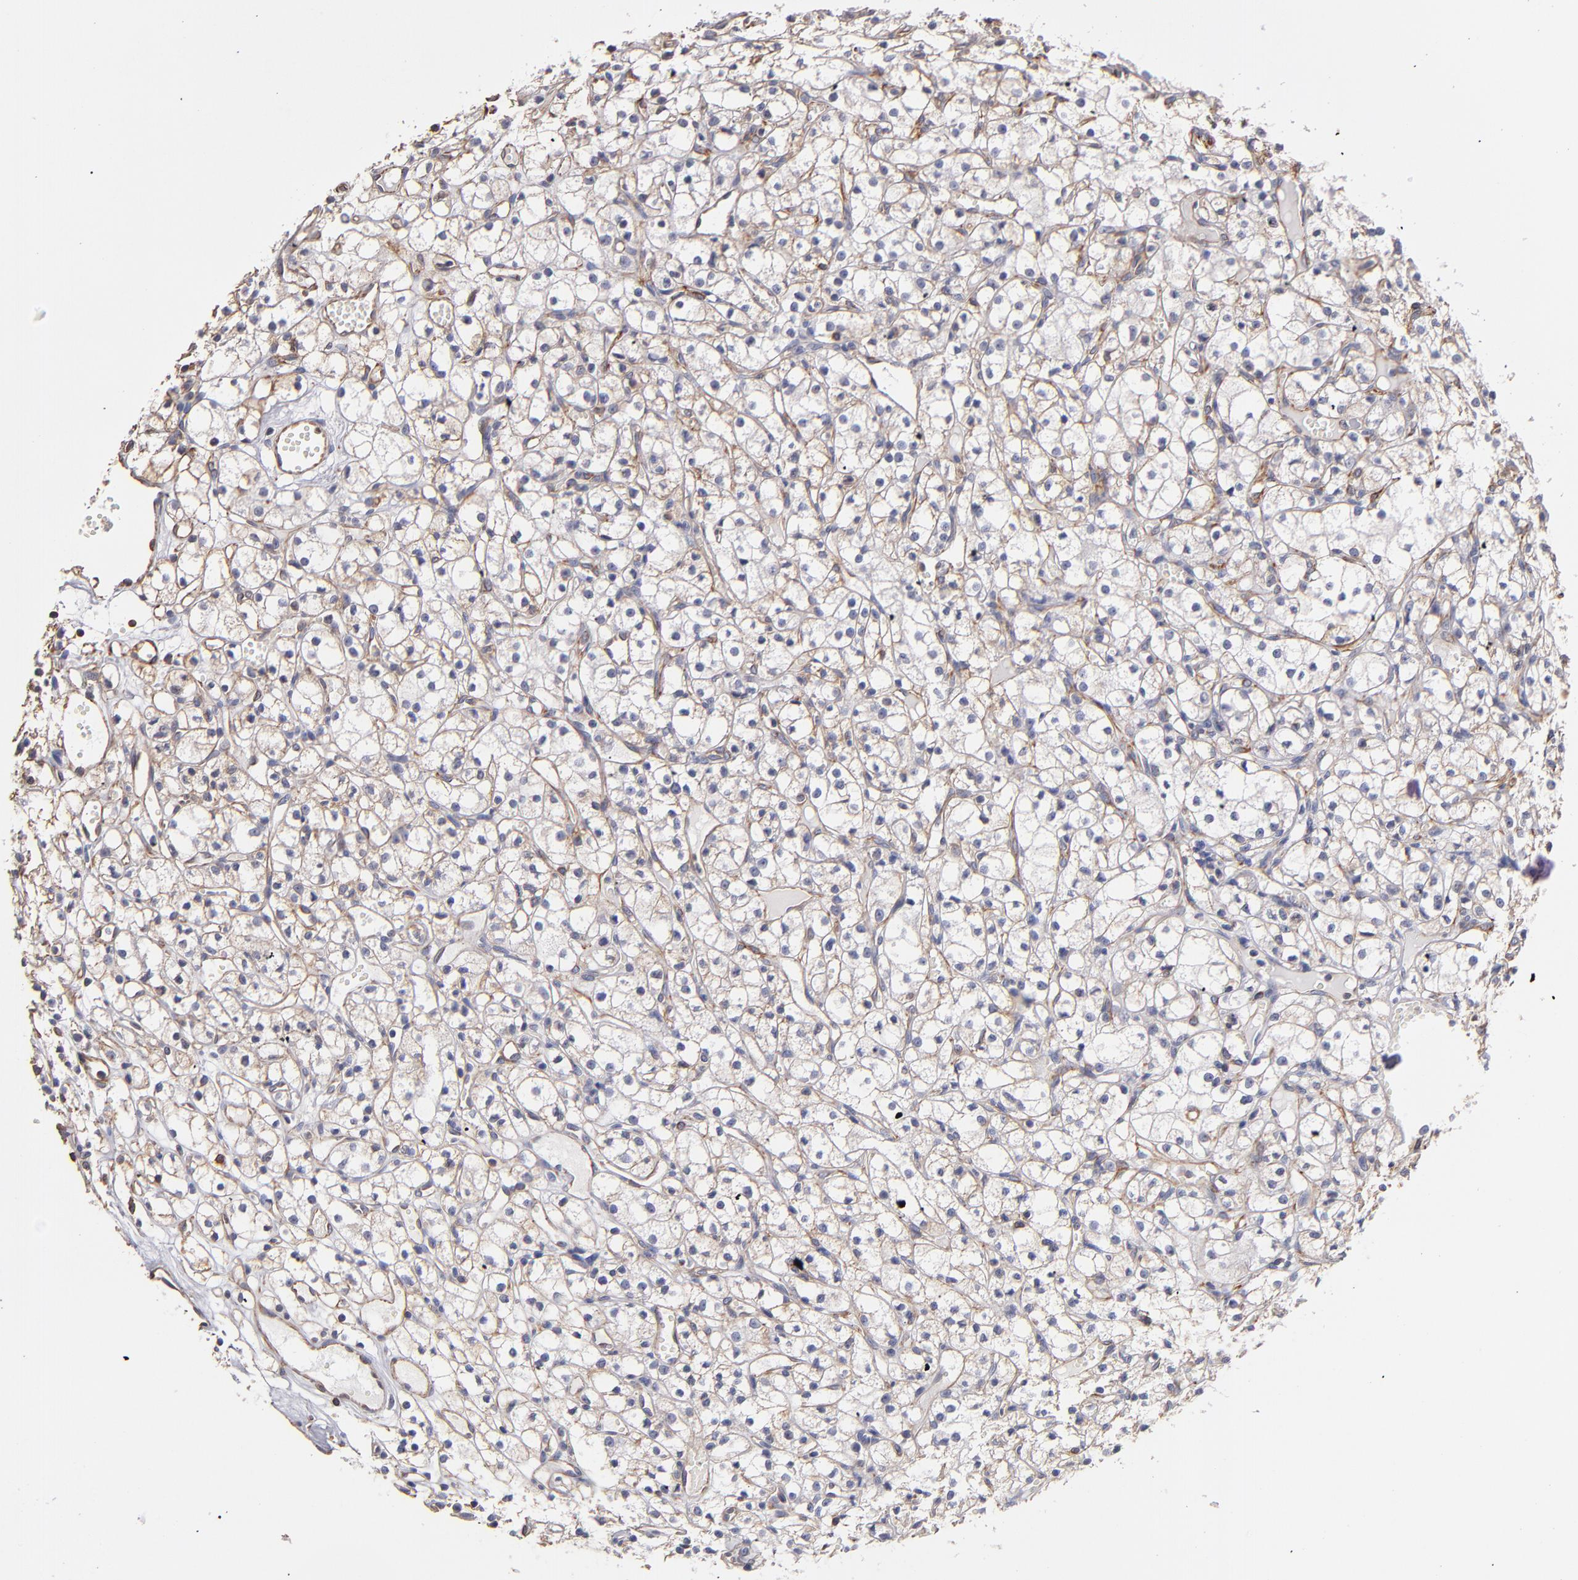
{"staining": {"intensity": "negative", "quantity": "none", "location": "none"}, "tissue": "renal cancer", "cell_type": "Tumor cells", "image_type": "cancer", "snomed": [{"axis": "morphology", "description": "Adenocarcinoma, NOS"}, {"axis": "topography", "description": "Kidney"}], "caption": "Micrograph shows no protein positivity in tumor cells of adenocarcinoma (renal) tissue.", "gene": "ABCC1", "patient": {"sex": "male", "age": 61}}